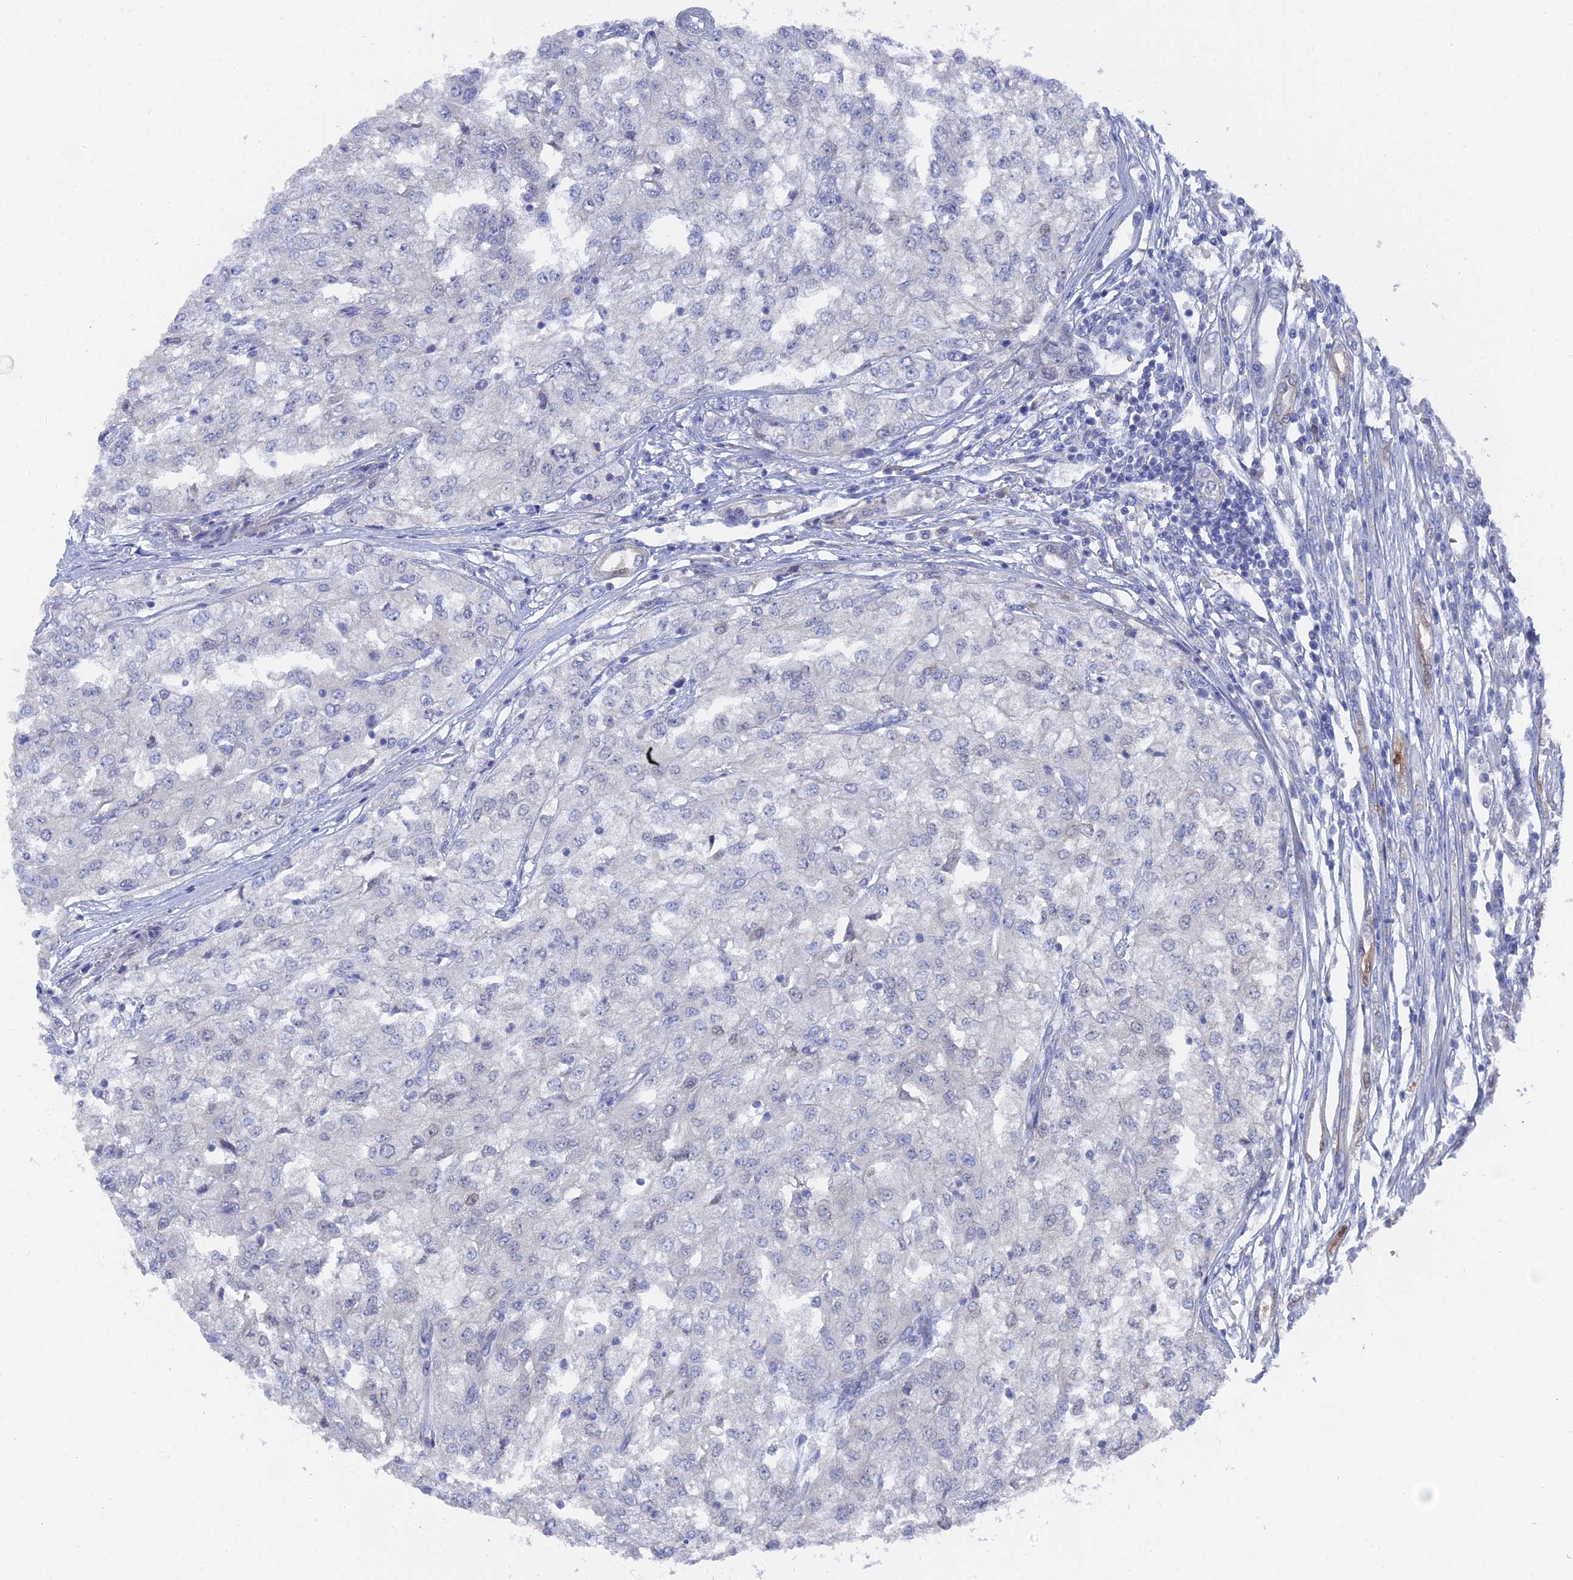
{"staining": {"intensity": "negative", "quantity": "none", "location": "none"}, "tissue": "renal cancer", "cell_type": "Tumor cells", "image_type": "cancer", "snomed": [{"axis": "morphology", "description": "Adenocarcinoma, NOS"}, {"axis": "topography", "description": "Kidney"}], "caption": "Immunohistochemistry histopathology image of neoplastic tissue: adenocarcinoma (renal) stained with DAB (3,3'-diaminobenzidine) displays no significant protein positivity in tumor cells.", "gene": "TMEM161A", "patient": {"sex": "female", "age": 54}}